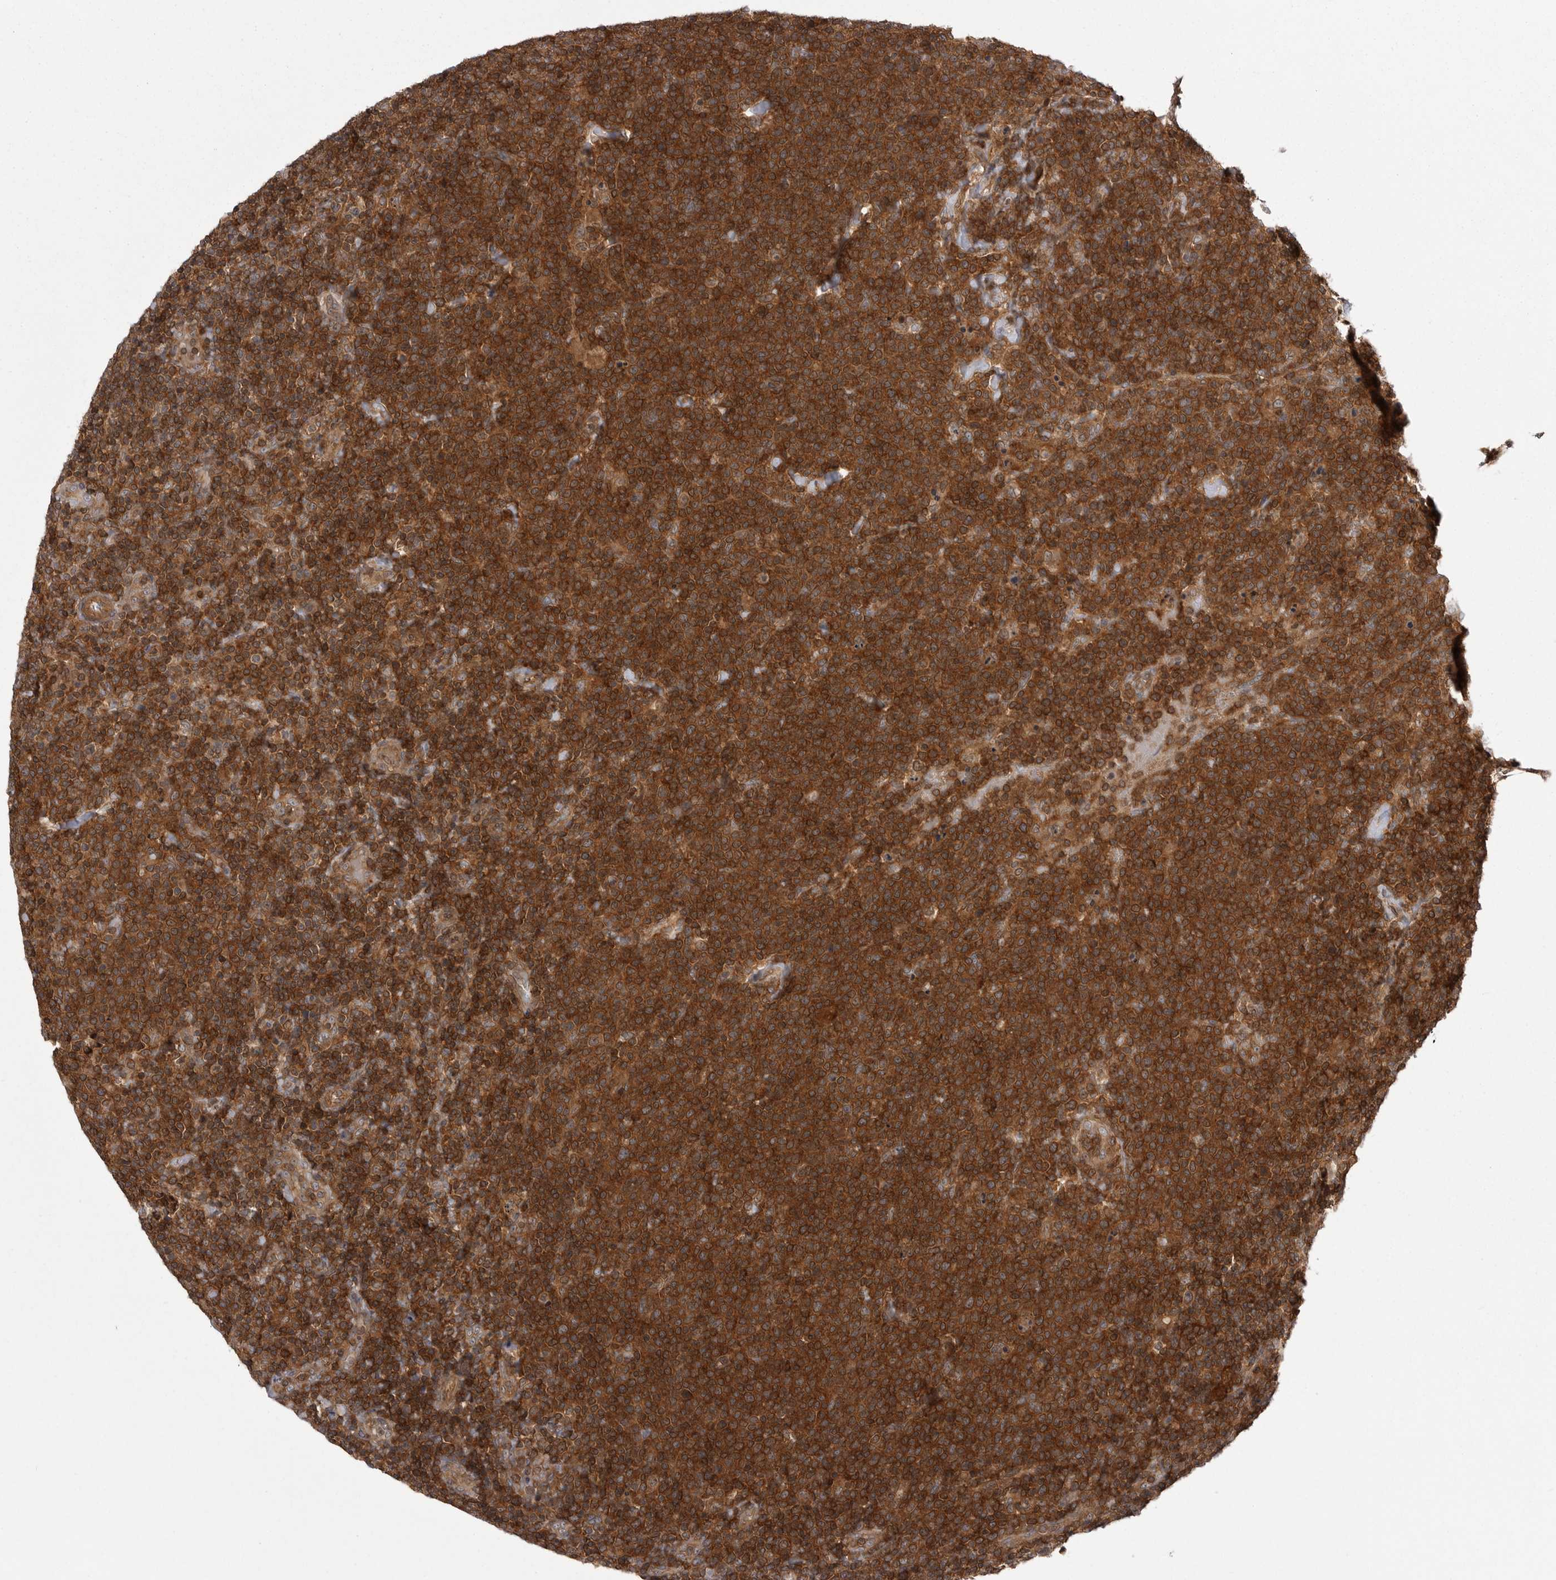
{"staining": {"intensity": "strong", "quantity": ">75%", "location": "cytoplasmic/membranous"}, "tissue": "lymphoma", "cell_type": "Tumor cells", "image_type": "cancer", "snomed": [{"axis": "morphology", "description": "Malignant lymphoma, non-Hodgkin's type, High grade"}, {"axis": "topography", "description": "Lymph node"}], "caption": "Immunohistochemical staining of human lymphoma reveals high levels of strong cytoplasmic/membranous protein staining in about >75% of tumor cells. (Brightfield microscopy of DAB IHC at high magnification).", "gene": "STK24", "patient": {"sex": "male", "age": 61}}